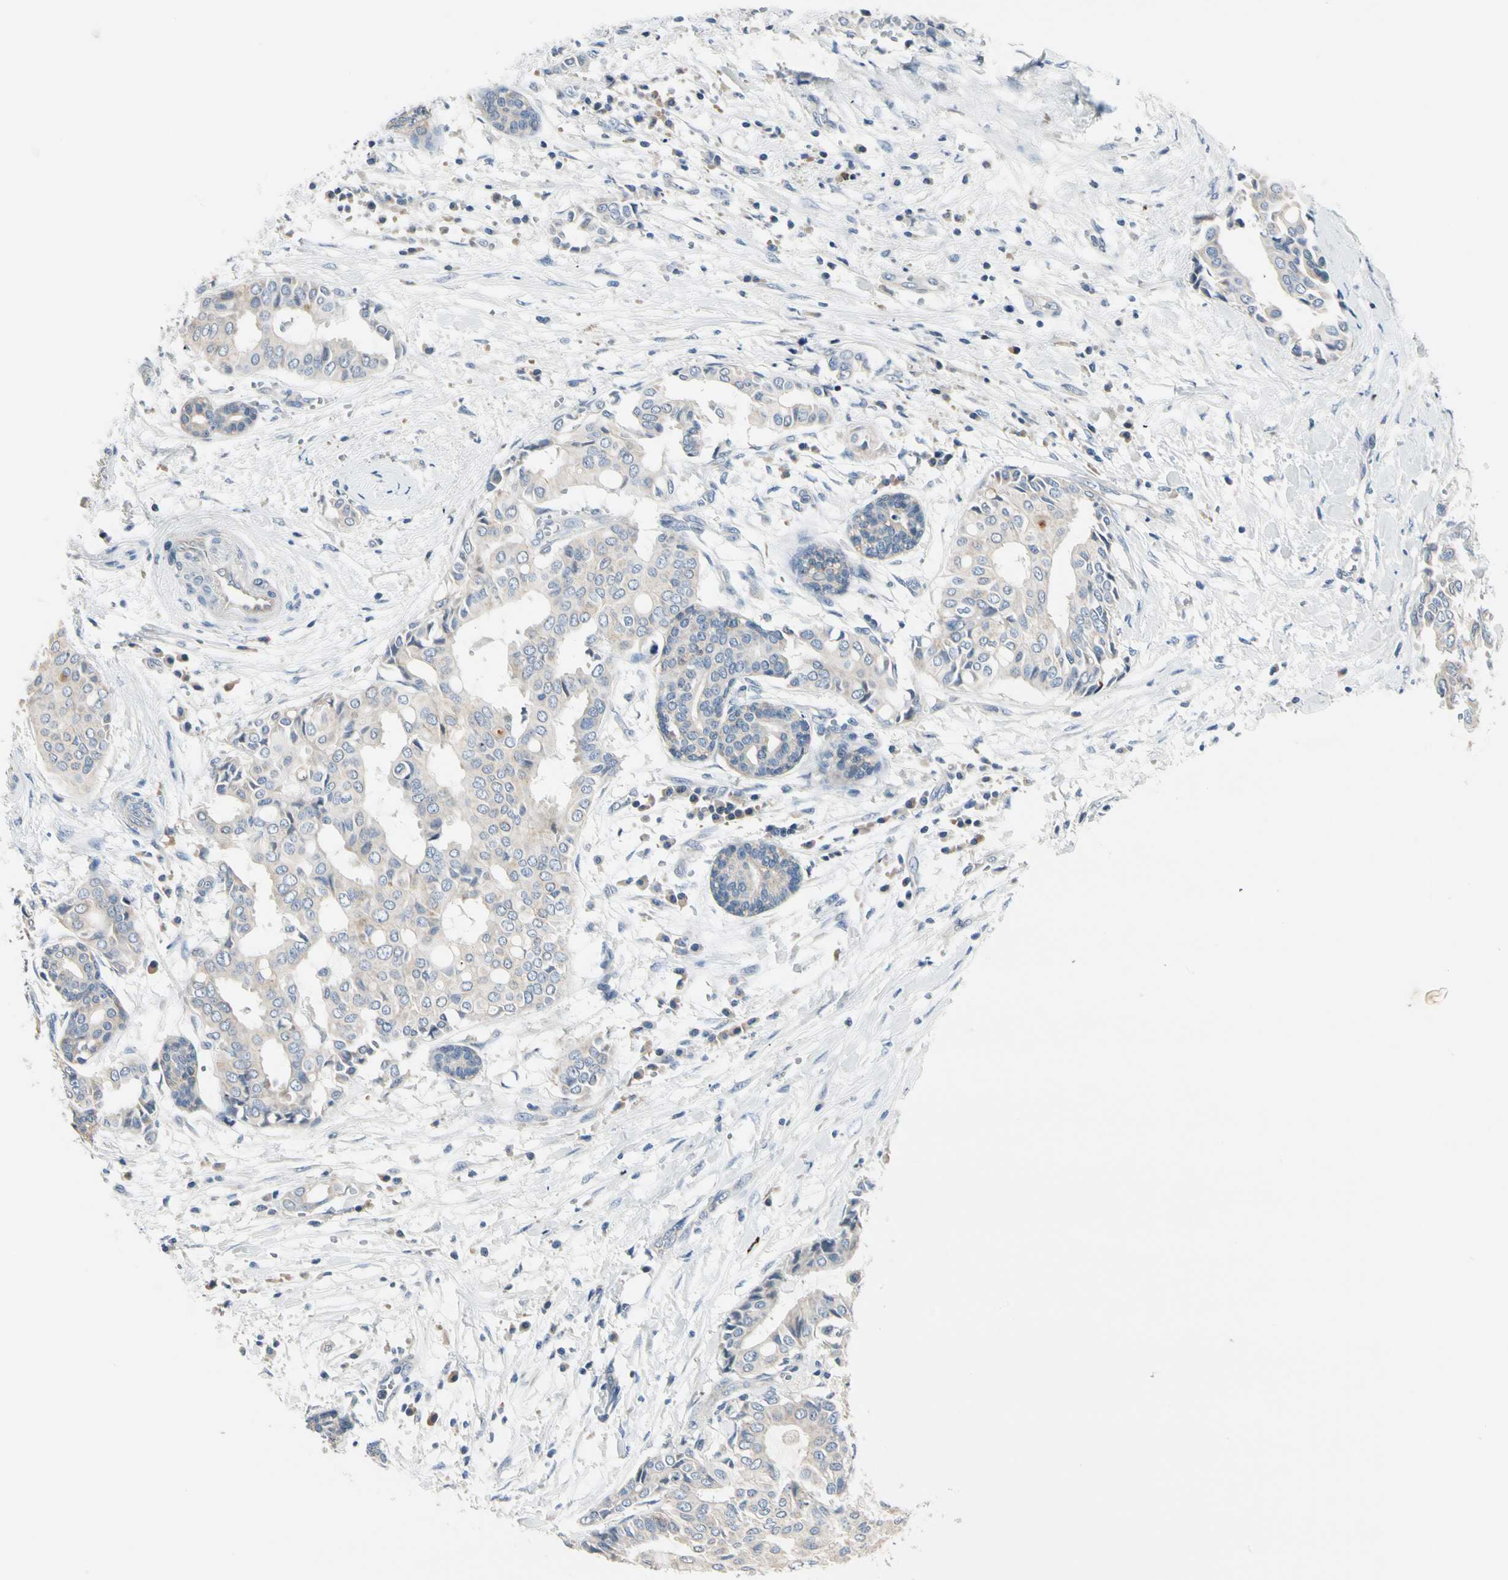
{"staining": {"intensity": "weak", "quantity": "<25%", "location": "cytoplasmic/membranous"}, "tissue": "head and neck cancer", "cell_type": "Tumor cells", "image_type": "cancer", "snomed": [{"axis": "morphology", "description": "Adenocarcinoma, NOS"}, {"axis": "topography", "description": "Salivary gland"}, {"axis": "topography", "description": "Head-Neck"}], "caption": "Immunohistochemistry of human head and neck cancer displays no expression in tumor cells.", "gene": "GPR153", "patient": {"sex": "female", "age": 59}}